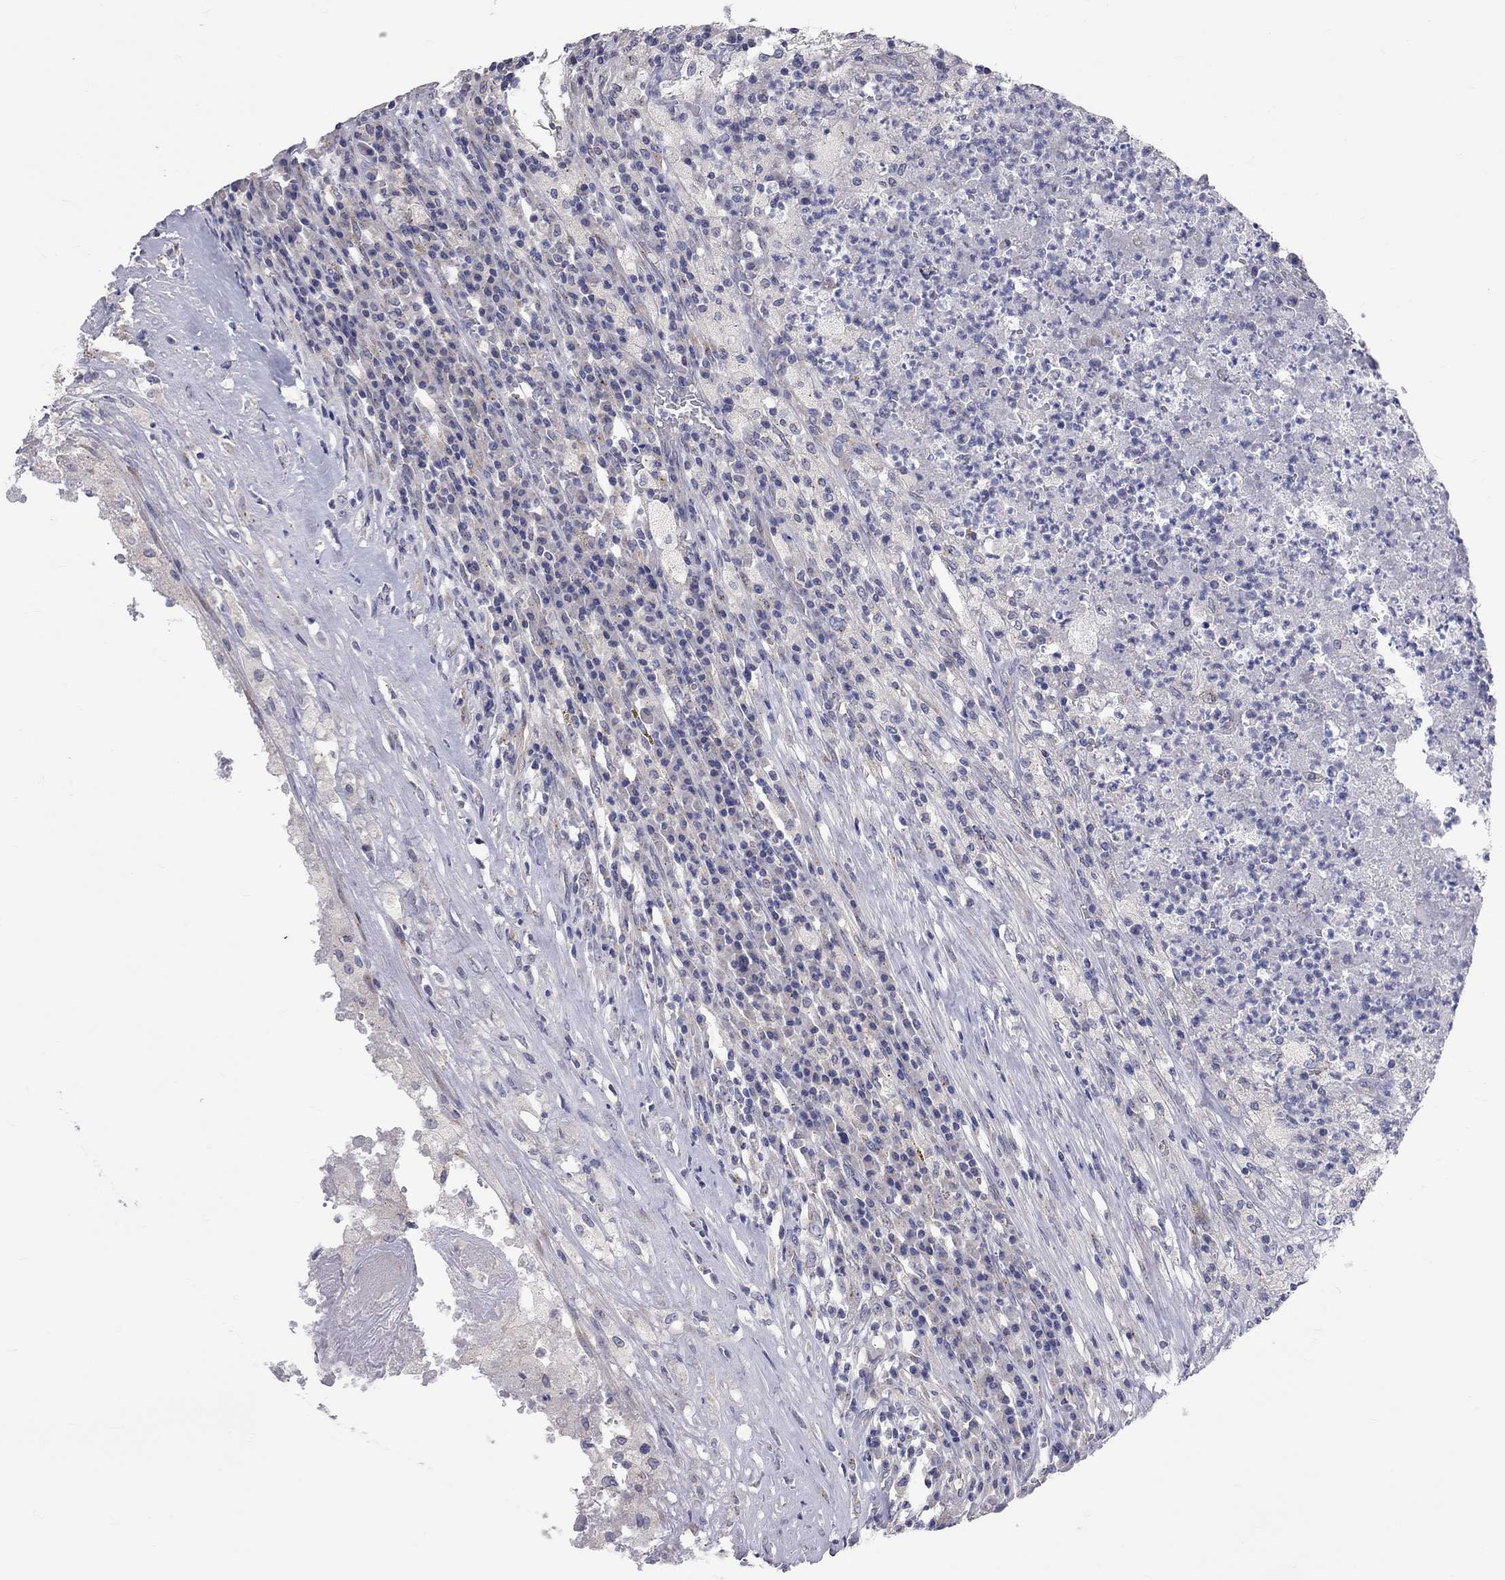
{"staining": {"intensity": "negative", "quantity": "none", "location": "none"}, "tissue": "testis cancer", "cell_type": "Tumor cells", "image_type": "cancer", "snomed": [{"axis": "morphology", "description": "Necrosis, NOS"}, {"axis": "morphology", "description": "Carcinoma, Embryonal, NOS"}, {"axis": "topography", "description": "Testis"}], "caption": "Testis cancer (embryonal carcinoma) was stained to show a protein in brown. There is no significant positivity in tumor cells.", "gene": "OPRK1", "patient": {"sex": "male", "age": 19}}